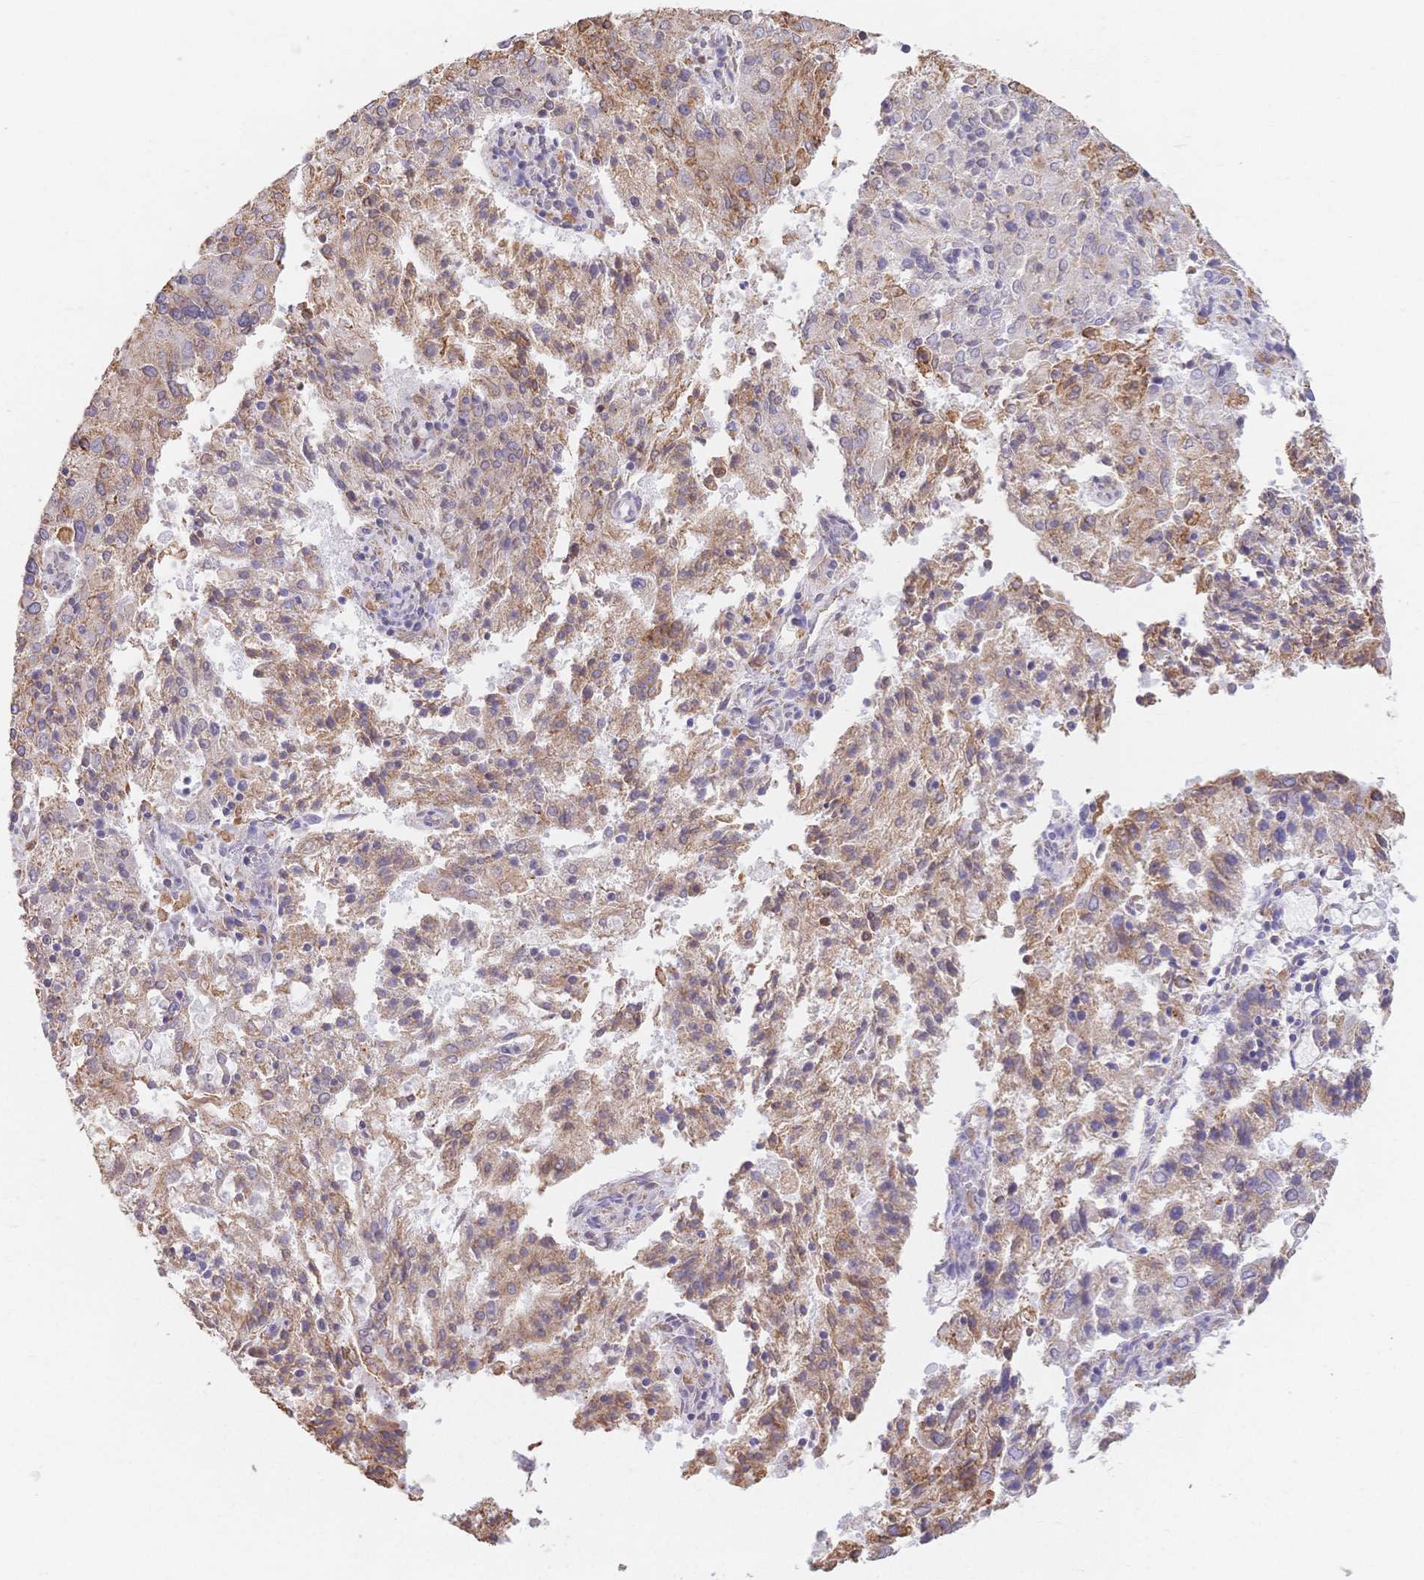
{"staining": {"intensity": "weak", "quantity": "25%-75%", "location": "cytoplasmic/membranous"}, "tissue": "endometrial cancer", "cell_type": "Tumor cells", "image_type": "cancer", "snomed": [{"axis": "morphology", "description": "Adenocarcinoma, NOS"}, {"axis": "topography", "description": "Endometrium"}], "caption": "Weak cytoplasmic/membranous positivity is identified in approximately 25%-75% of tumor cells in endometrial cancer.", "gene": "HS3ST5", "patient": {"sex": "female", "age": 82}}